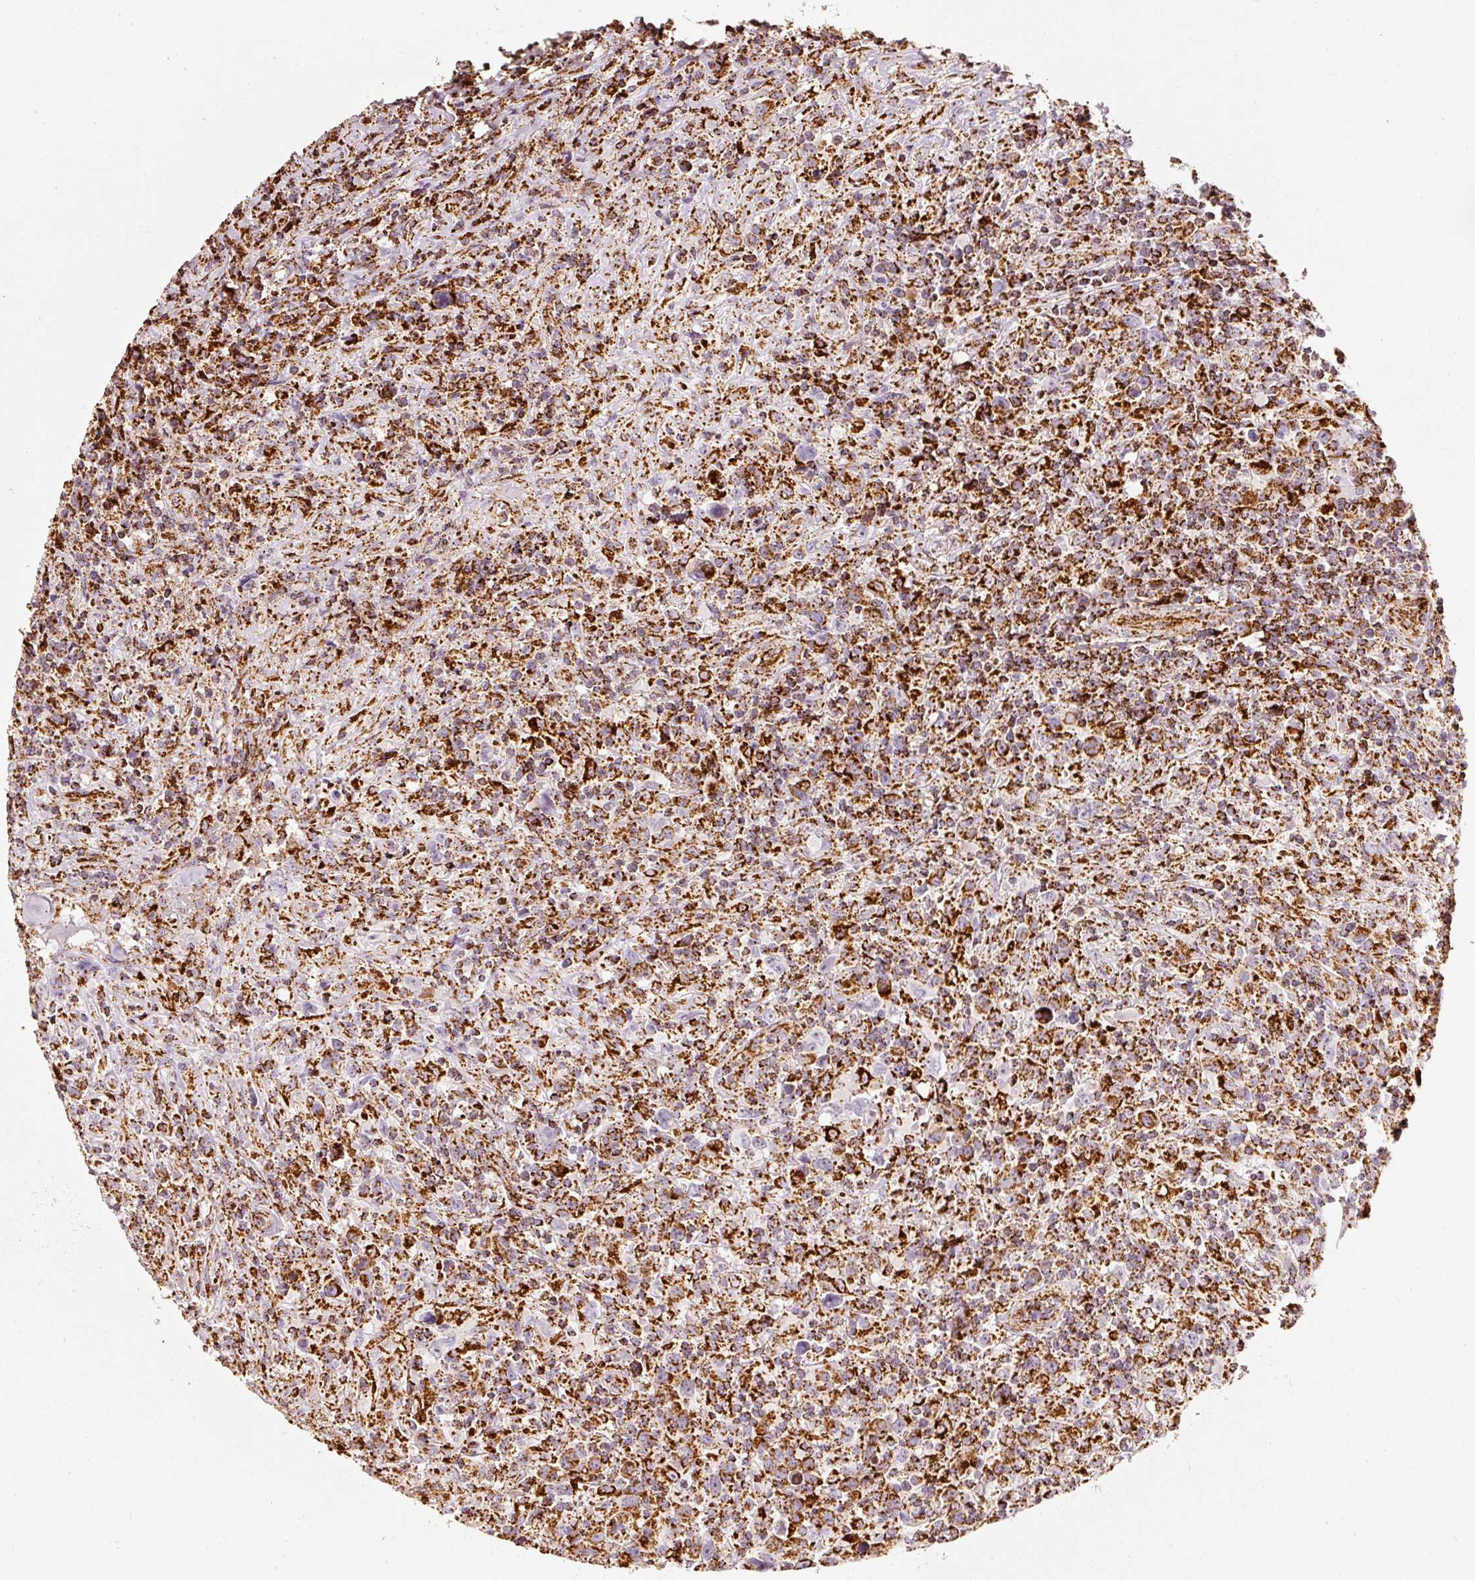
{"staining": {"intensity": "strong", "quantity": ">75%", "location": "cytoplasmic/membranous"}, "tissue": "lymphoma", "cell_type": "Tumor cells", "image_type": "cancer", "snomed": [{"axis": "morphology", "description": "Hodgkin's disease, NOS"}, {"axis": "topography", "description": "Lymph node"}], "caption": "IHC micrograph of neoplastic tissue: lymphoma stained using IHC displays high levels of strong protein expression localized specifically in the cytoplasmic/membranous of tumor cells, appearing as a cytoplasmic/membranous brown color.", "gene": "UQCRC1", "patient": {"sex": "female", "age": 18}}